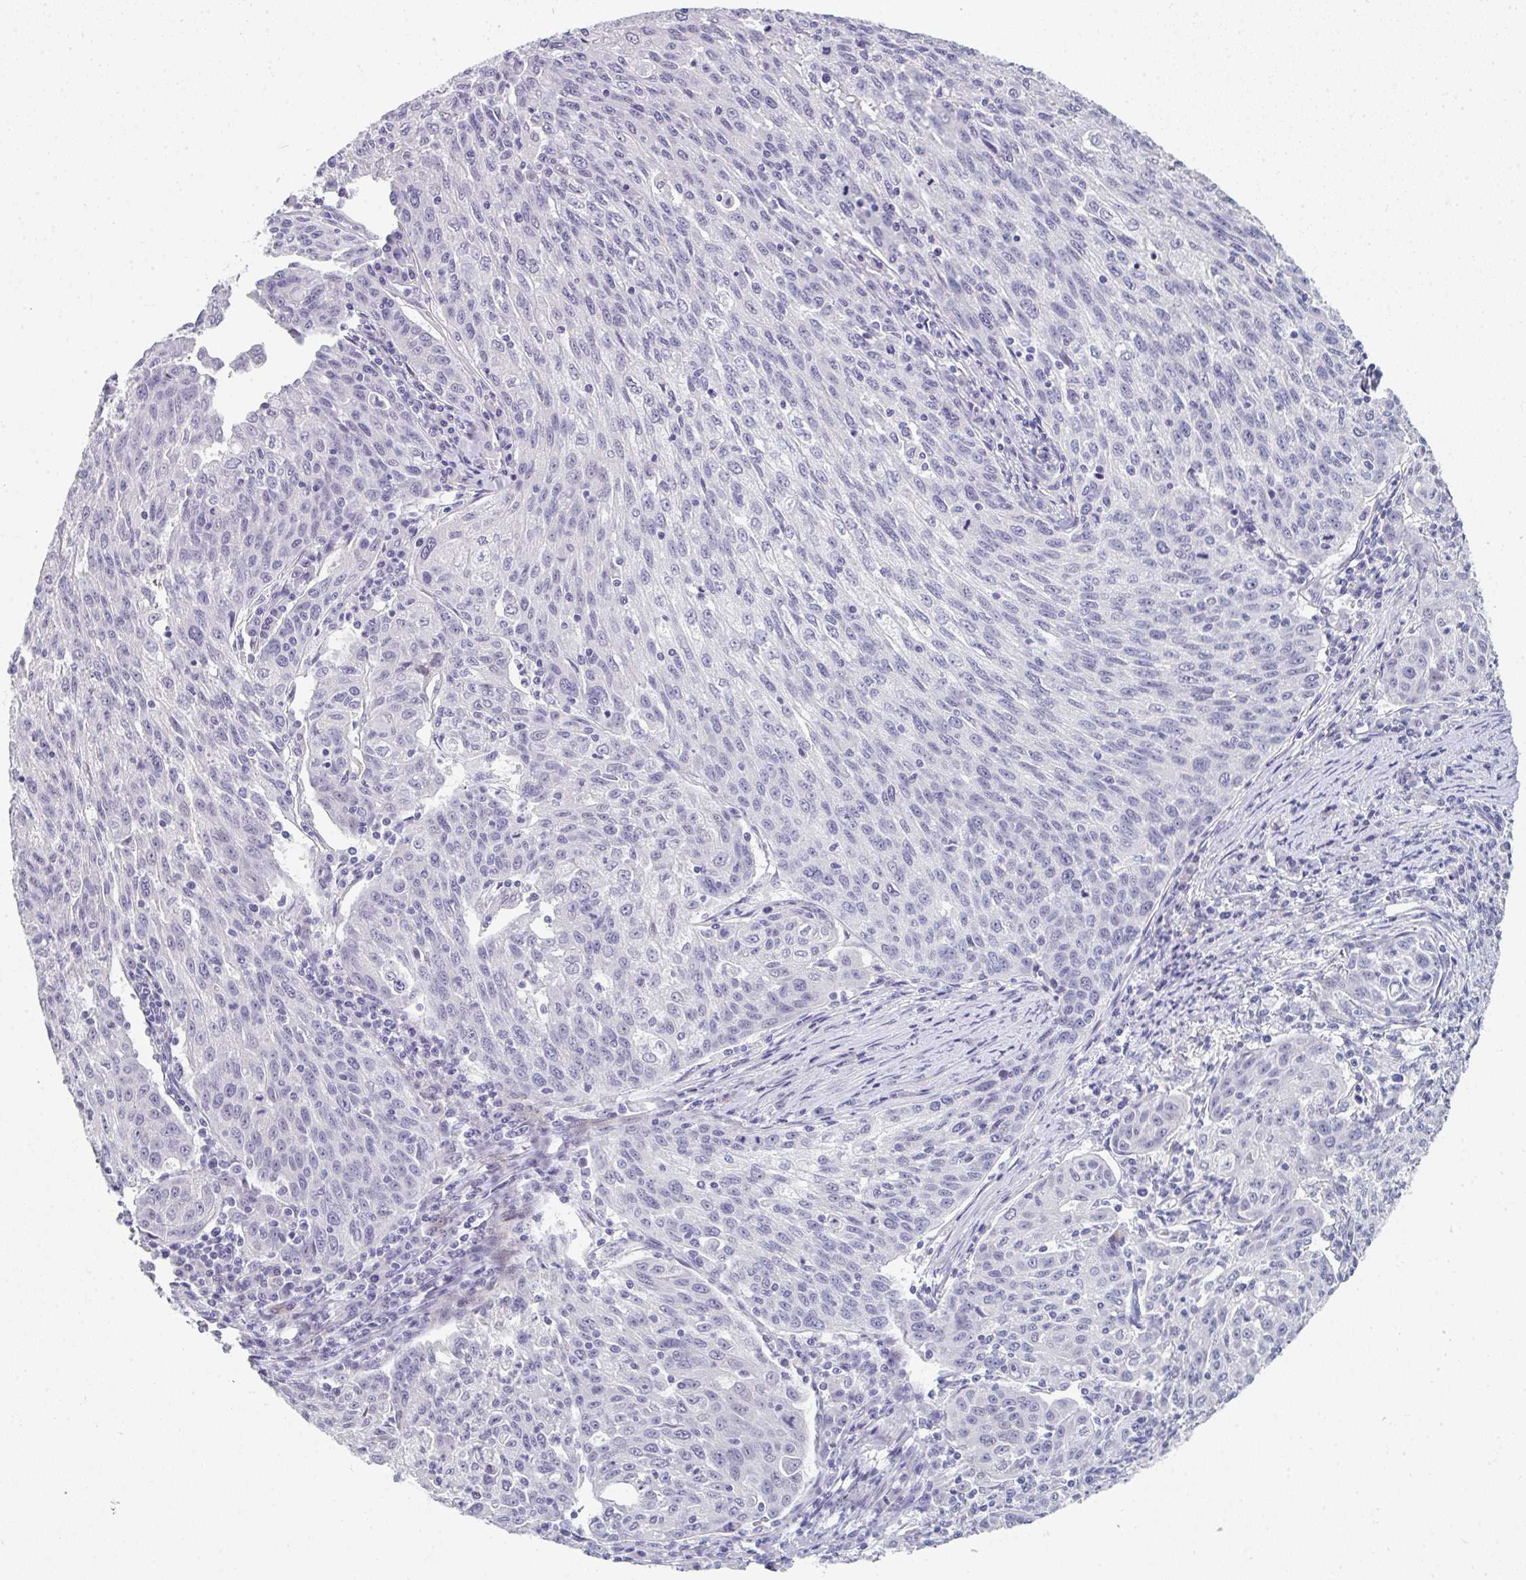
{"staining": {"intensity": "negative", "quantity": "none", "location": "none"}, "tissue": "lung cancer", "cell_type": "Tumor cells", "image_type": "cancer", "snomed": [{"axis": "morphology", "description": "Squamous cell carcinoma, NOS"}, {"axis": "morphology", "description": "Squamous cell carcinoma, metastatic, NOS"}, {"axis": "topography", "description": "Bronchus"}, {"axis": "topography", "description": "Lung"}], "caption": "Immunohistochemistry micrograph of human squamous cell carcinoma (lung) stained for a protein (brown), which displays no positivity in tumor cells. (DAB (3,3'-diaminobenzidine) immunohistochemistry with hematoxylin counter stain).", "gene": "NEU2", "patient": {"sex": "male", "age": 62}}